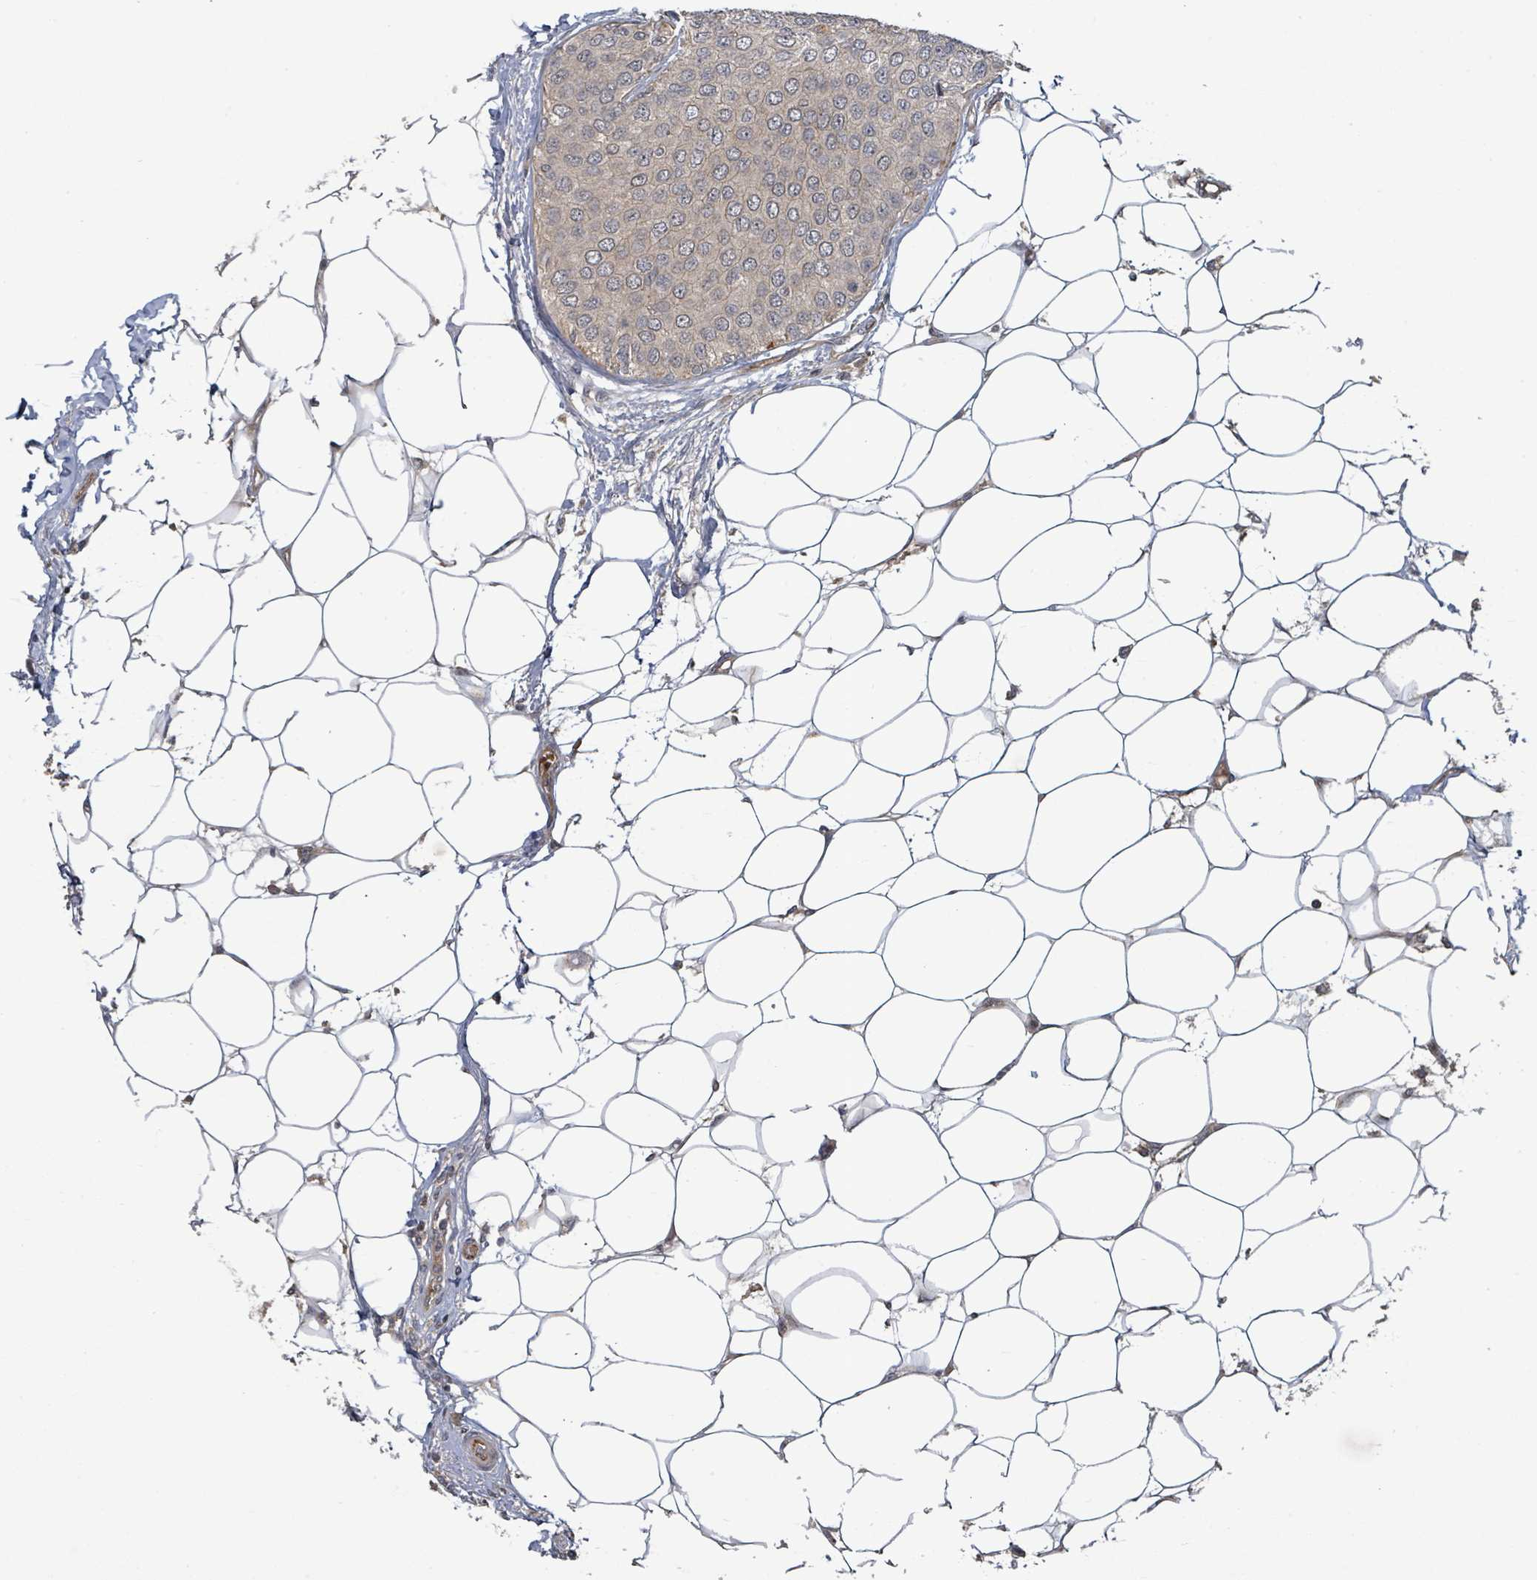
{"staining": {"intensity": "negative", "quantity": "none", "location": "none"}, "tissue": "breast cancer", "cell_type": "Tumor cells", "image_type": "cancer", "snomed": [{"axis": "morphology", "description": "Duct carcinoma"}, {"axis": "topography", "description": "Breast"}], "caption": "This is an immunohistochemistry (IHC) histopathology image of human breast invasive ductal carcinoma. There is no positivity in tumor cells.", "gene": "ITGA11", "patient": {"sex": "female", "age": 72}}